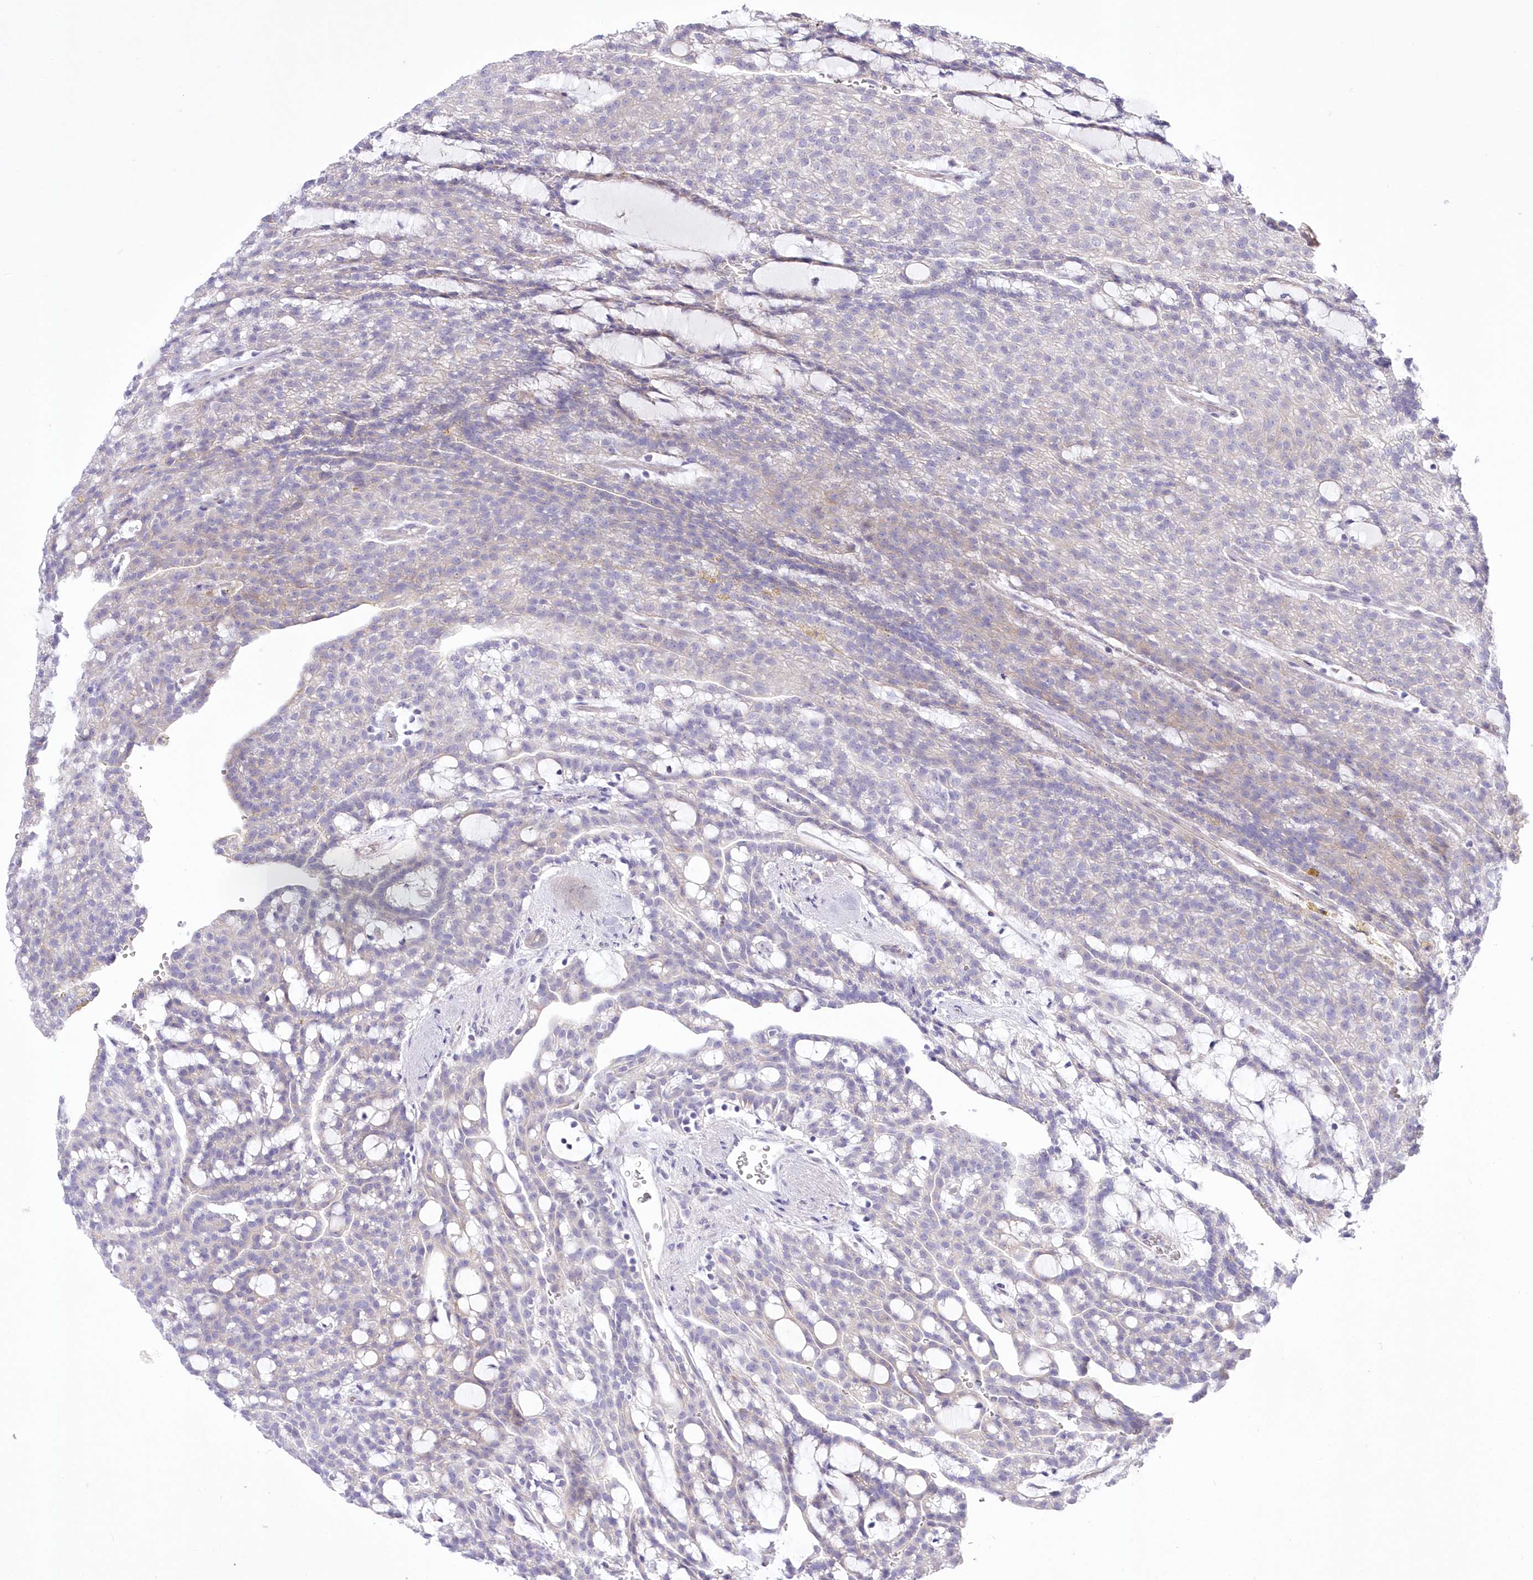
{"staining": {"intensity": "negative", "quantity": "none", "location": "none"}, "tissue": "renal cancer", "cell_type": "Tumor cells", "image_type": "cancer", "snomed": [{"axis": "morphology", "description": "Adenocarcinoma, NOS"}, {"axis": "topography", "description": "Kidney"}], "caption": "Tumor cells show no significant protein staining in renal cancer (adenocarcinoma).", "gene": "FAM241B", "patient": {"sex": "male", "age": 63}}